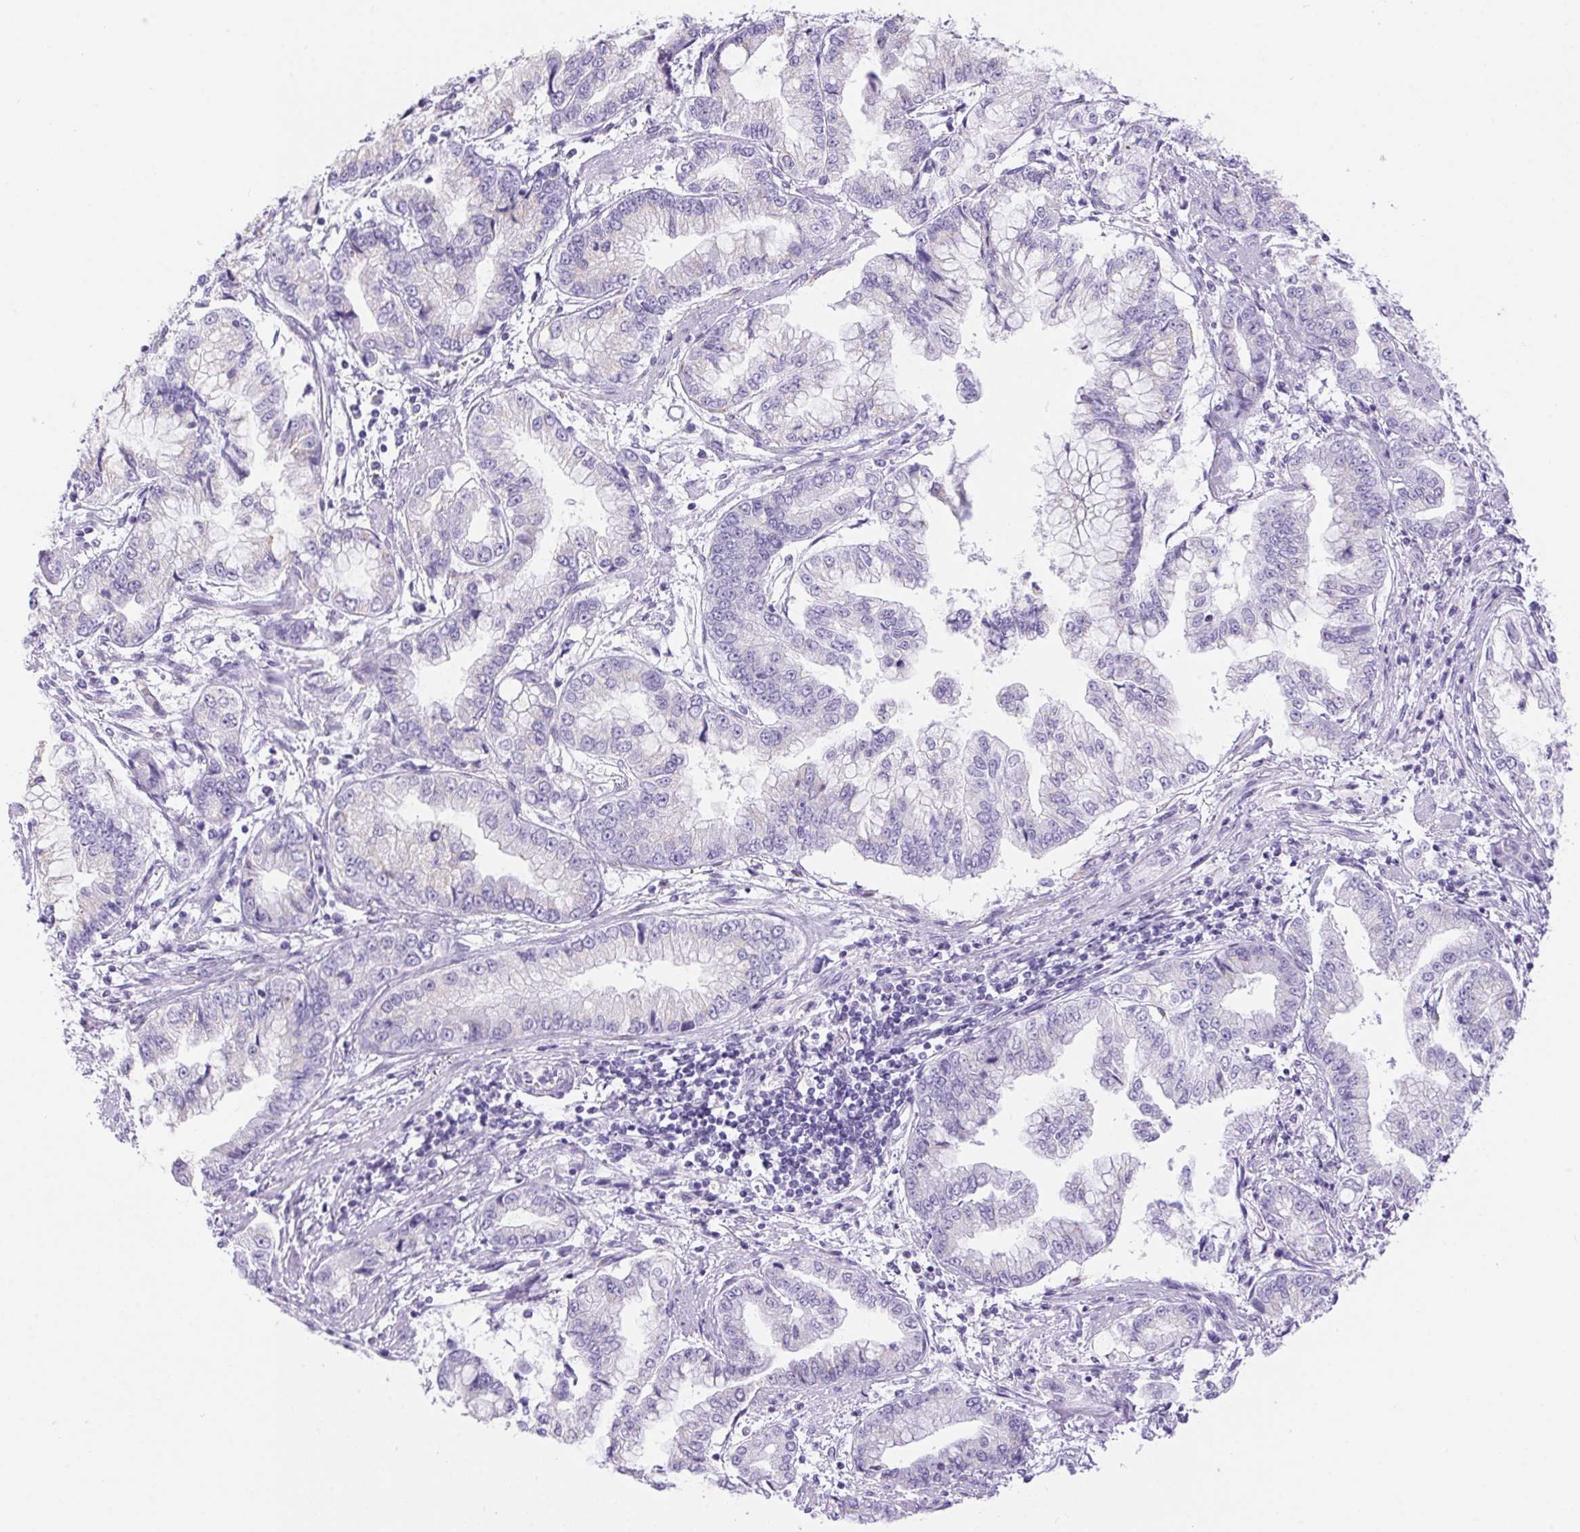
{"staining": {"intensity": "negative", "quantity": "none", "location": "none"}, "tissue": "stomach cancer", "cell_type": "Tumor cells", "image_type": "cancer", "snomed": [{"axis": "morphology", "description": "Adenocarcinoma, NOS"}, {"axis": "topography", "description": "Stomach, upper"}], "caption": "Stomach cancer (adenocarcinoma) was stained to show a protein in brown. There is no significant staining in tumor cells.", "gene": "ERP27", "patient": {"sex": "female", "age": 74}}